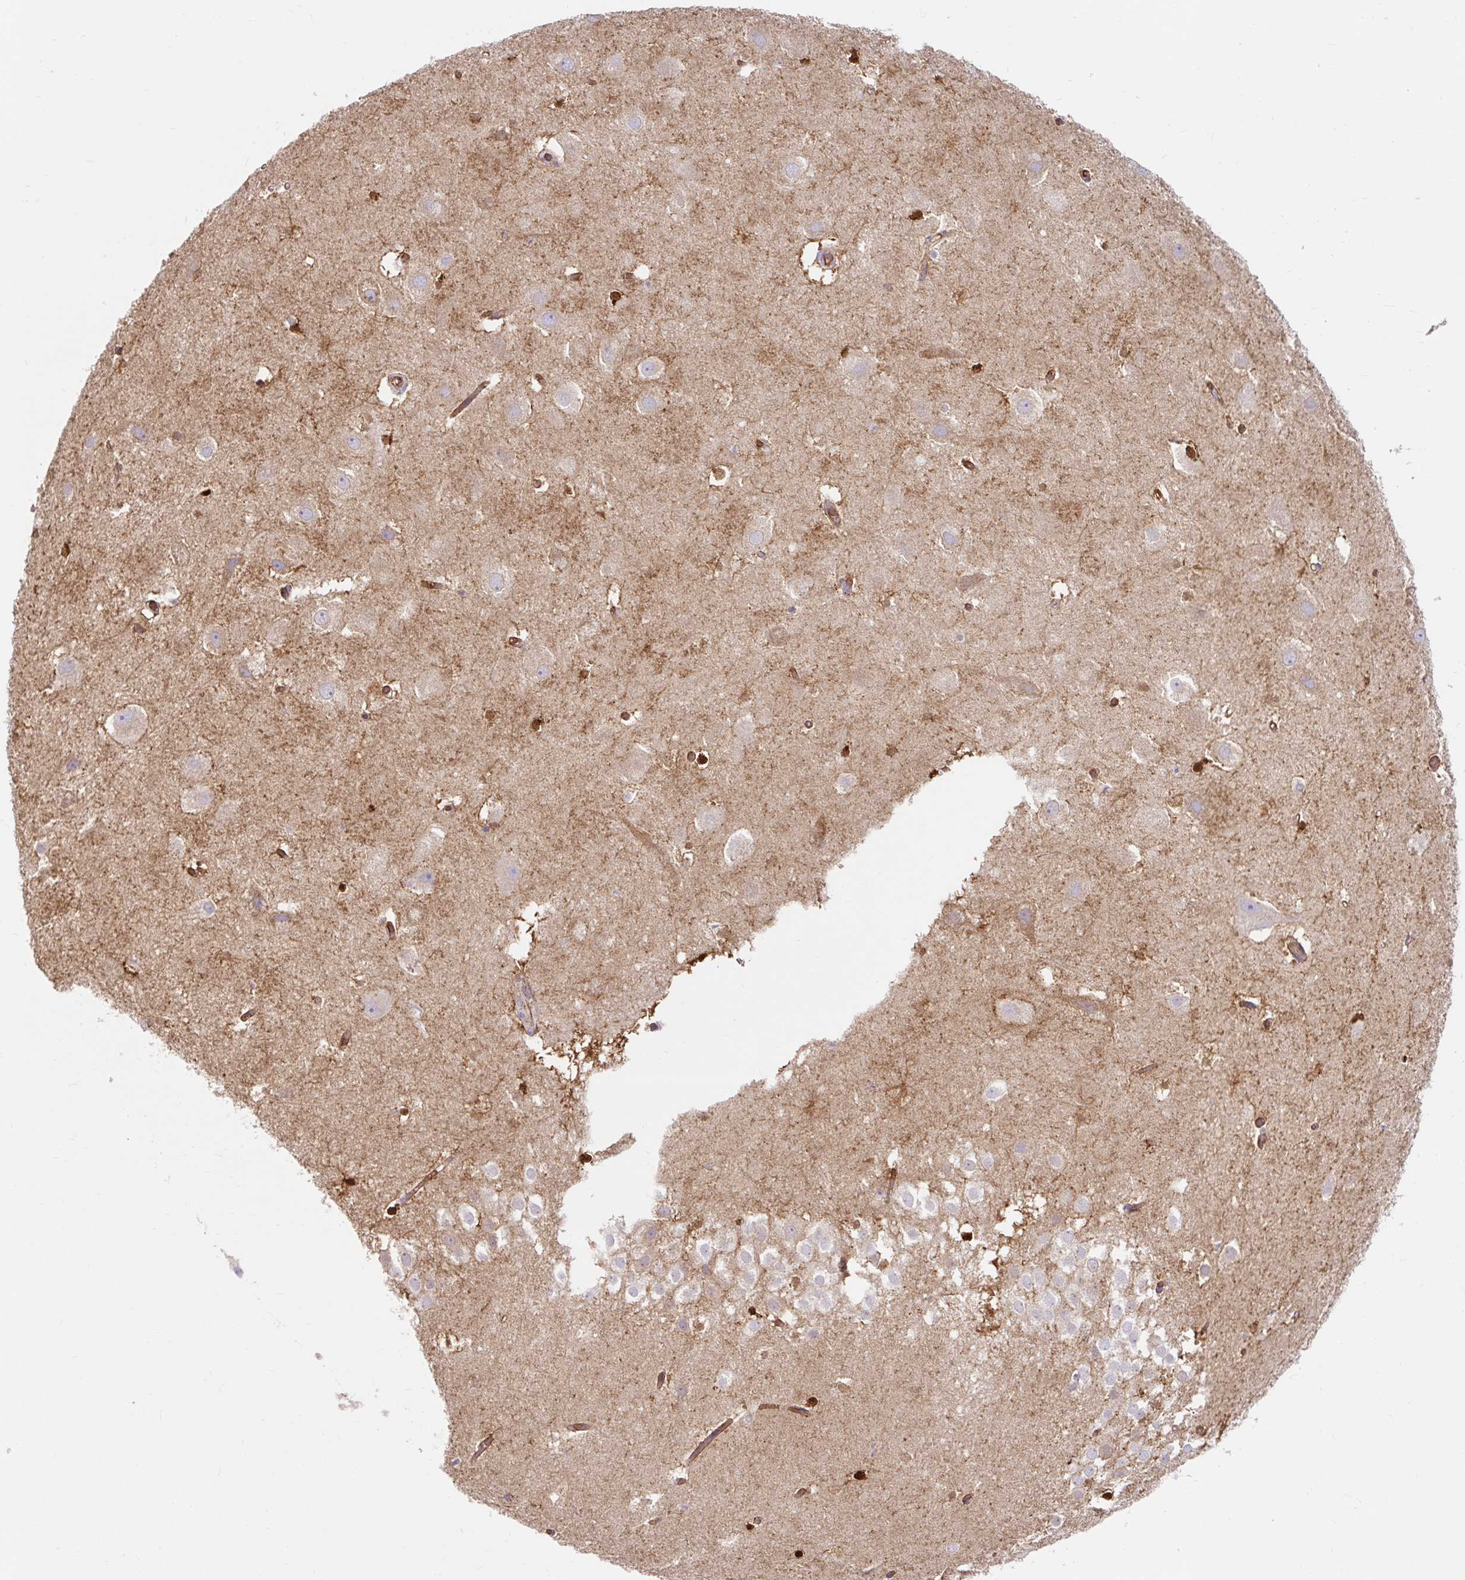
{"staining": {"intensity": "strong", "quantity": "<25%", "location": "cytoplasmic/membranous,nuclear"}, "tissue": "hippocampus", "cell_type": "Glial cells", "image_type": "normal", "snomed": [{"axis": "morphology", "description": "Normal tissue, NOS"}, {"axis": "topography", "description": "Hippocampus"}], "caption": "Normal hippocampus displays strong cytoplasmic/membranous,nuclear positivity in approximately <25% of glial cells, visualized by immunohistochemistry. The staining was performed using DAB (3,3'-diaminobenzidine) to visualize the protein expression in brown, while the nuclei were stained in blue with hematoxylin (Magnification: 20x).", "gene": "HIP1R", "patient": {"sex": "female", "age": 52}}